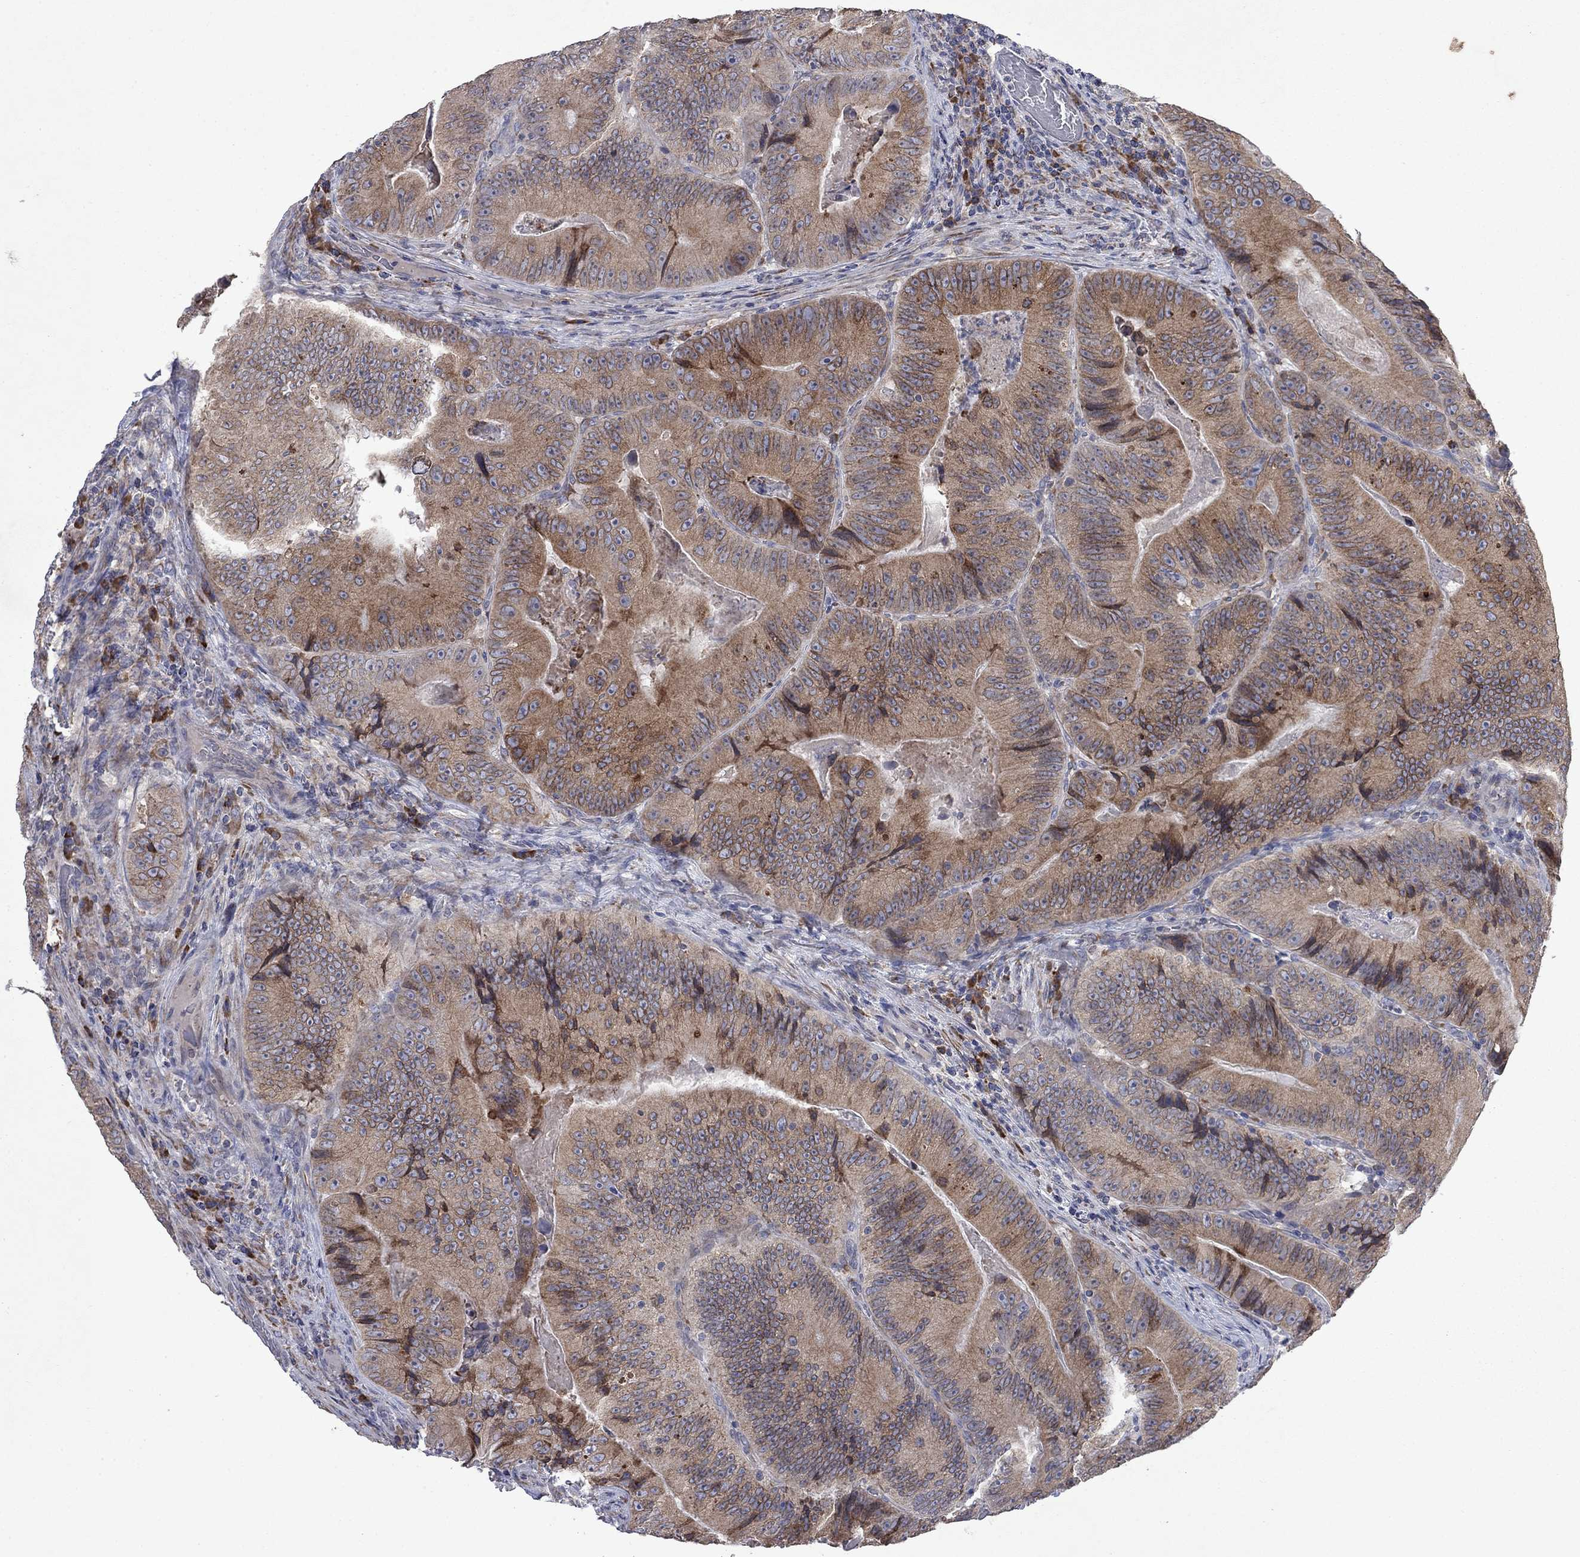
{"staining": {"intensity": "moderate", "quantity": ">75%", "location": "cytoplasmic/membranous"}, "tissue": "colorectal cancer", "cell_type": "Tumor cells", "image_type": "cancer", "snomed": [{"axis": "morphology", "description": "Adenocarcinoma, NOS"}, {"axis": "topography", "description": "Colon"}], "caption": "Immunohistochemical staining of human colorectal cancer reveals medium levels of moderate cytoplasmic/membranous protein staining in approximately >75% of tumor cells.", "gene": "TMEM97", "patient": {"sex": "female", "age": 86}}